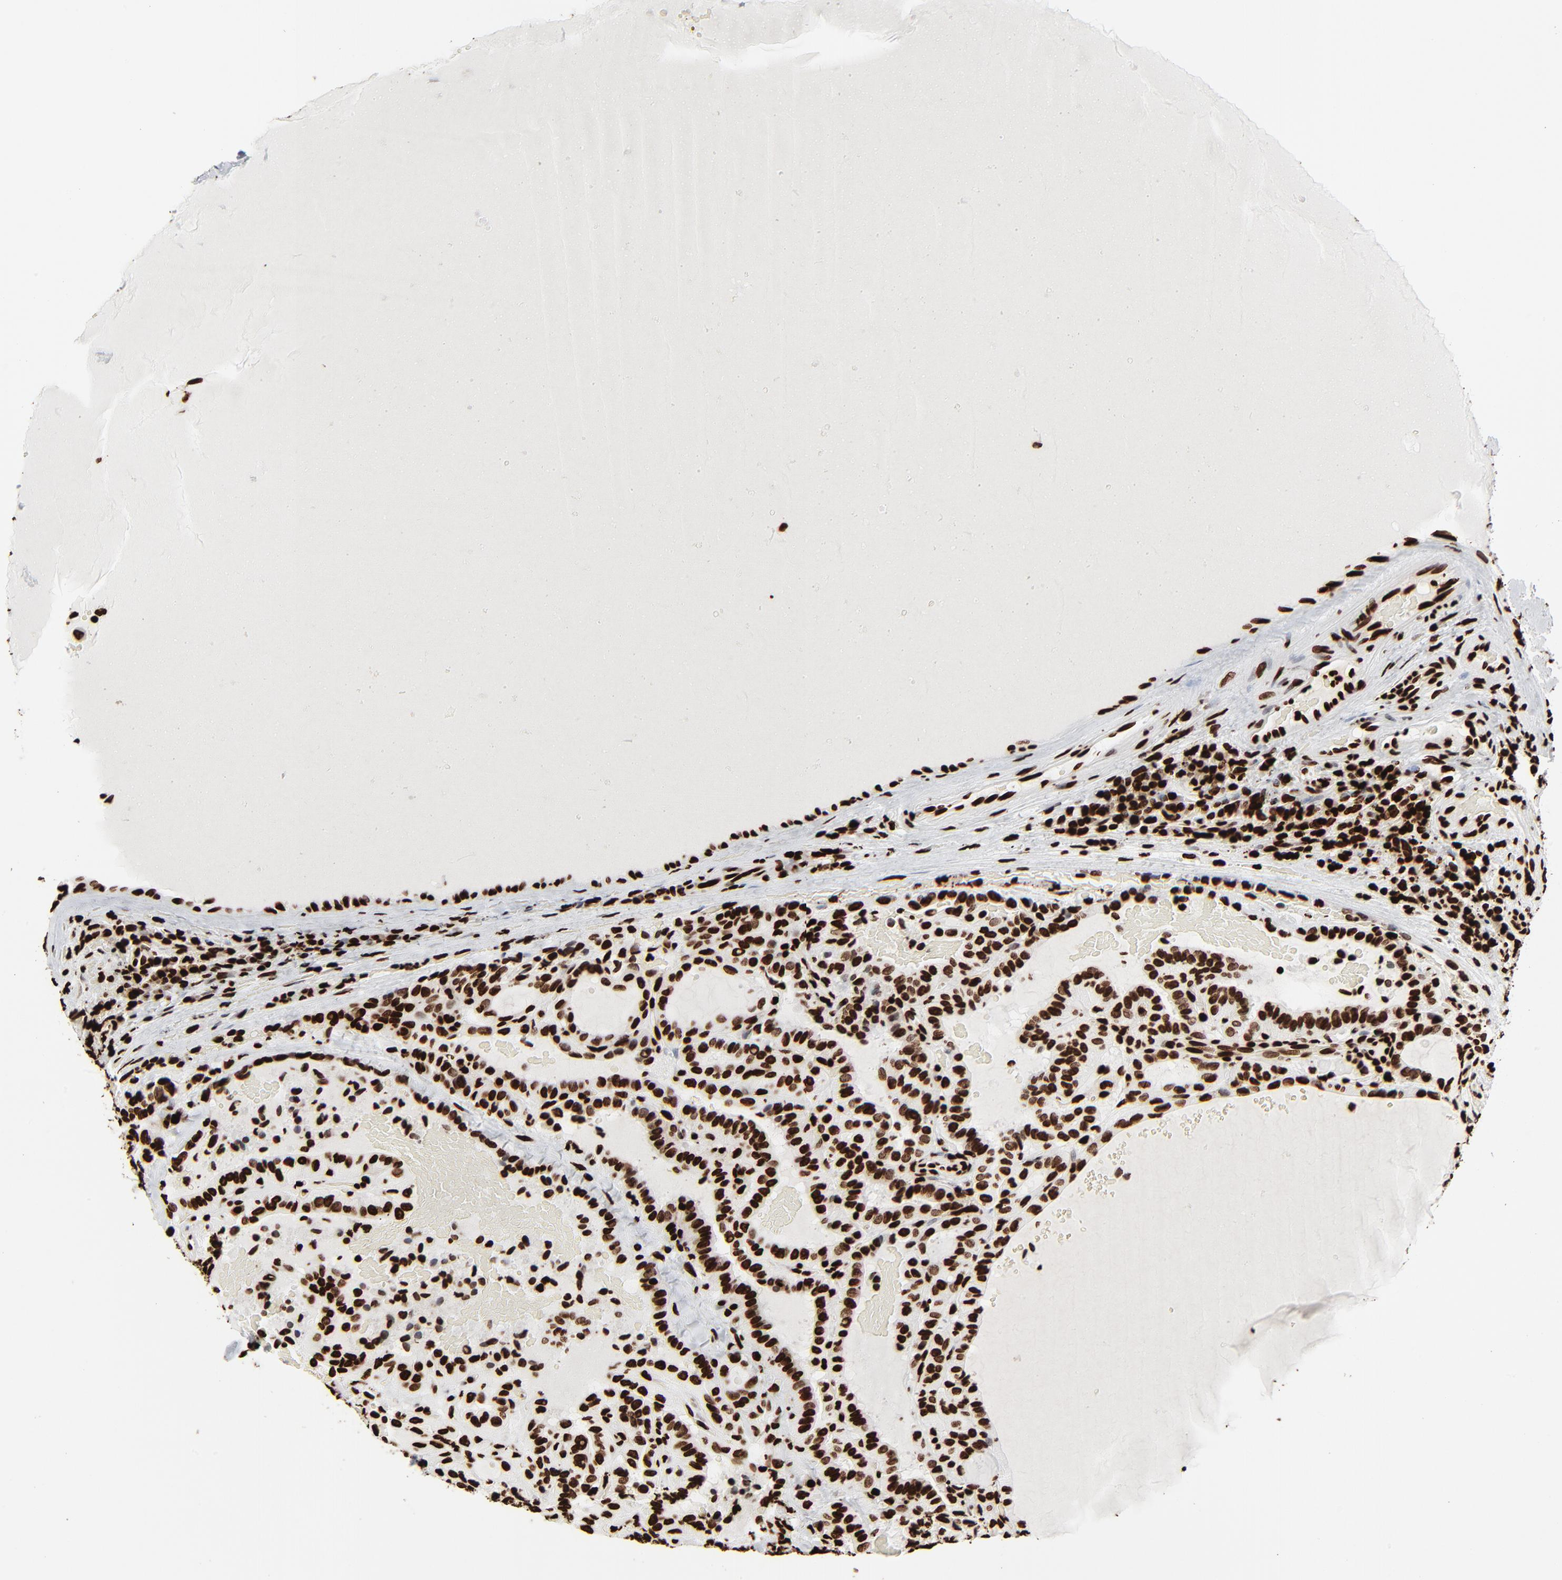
{"staining": {"intensity": "strong", "quantity": ">75%", "location": "nuclear"}, "tissue": "thyroid cancer", "cell_type": "Tumor cells", "image_type": "cancer", "snomed": [{"axis": "morphology", "description": "Papillary adenocarcinoma, NOS"}, {"axis": "topography", "description": "Thyroid gland"}], "caption": "DAB immunohistochemical staining of papillary adenocarcinoma (thyroid) displays strong nuclear protein positivity in about >75% of tumor cells.", "gene": "H3-4", "patient": {"sex": "male", "age": 77}}